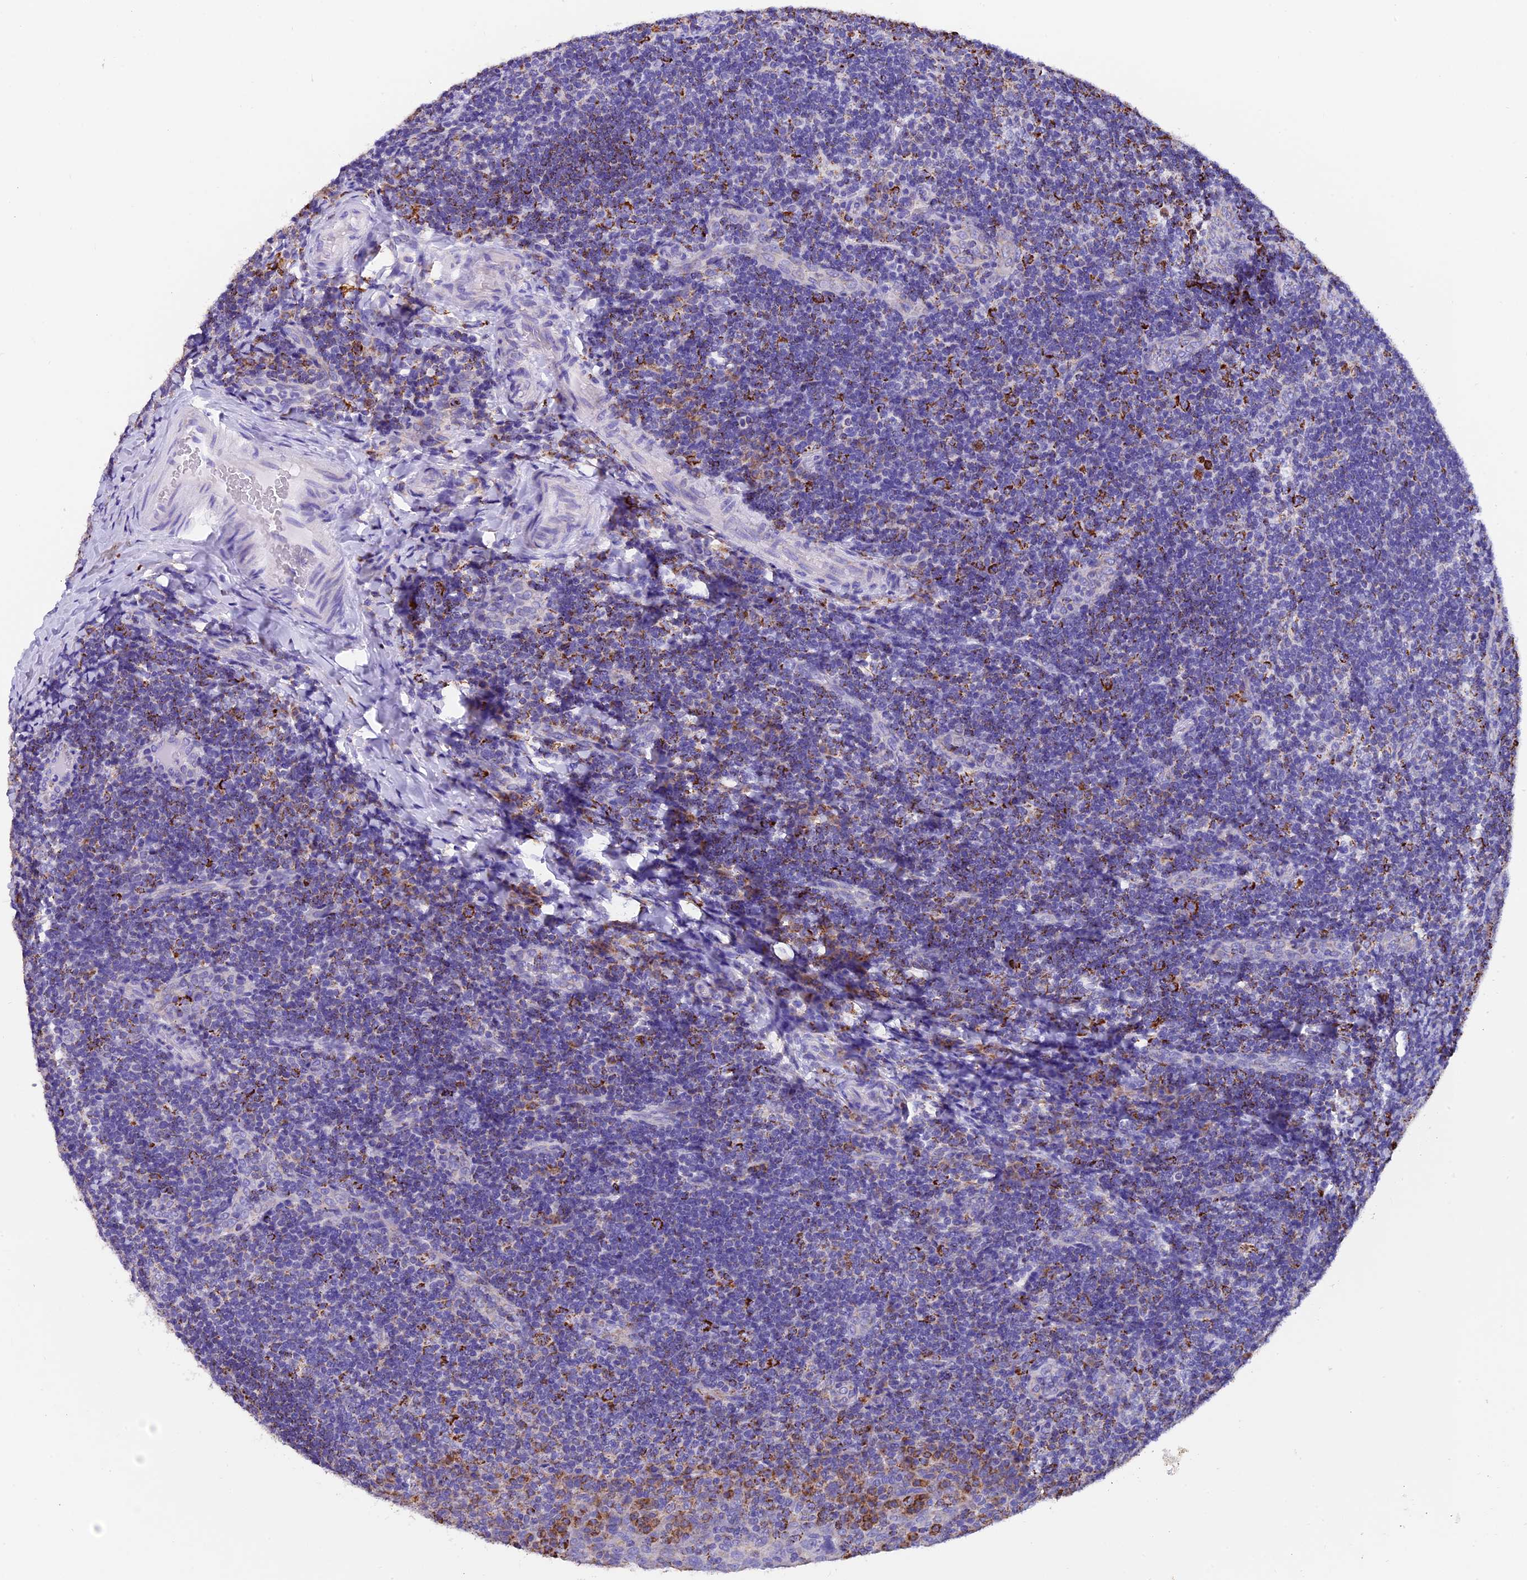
{"staining": {"intensity": "strong", "quantity": "25%-75%", "location": "cytoplasmic/membranous"}, "tissue": "tonsil", "cell_type": "Germinal center cells", "image_type": "normal", "snomed": [{"axis": "morphology", "description": "Normal tissue, NOS"}, {"axis": "topography", "description": "Tonsil"}], "caption": "Immunohistochemical staining of unremarkable tonsil reveals high levels of strong cytoplasmic/membranous positivity in about 25%-75% of germinal center cells.", "gene": "SLC8B1", "patient": {"sex": "male", "age": 17}}